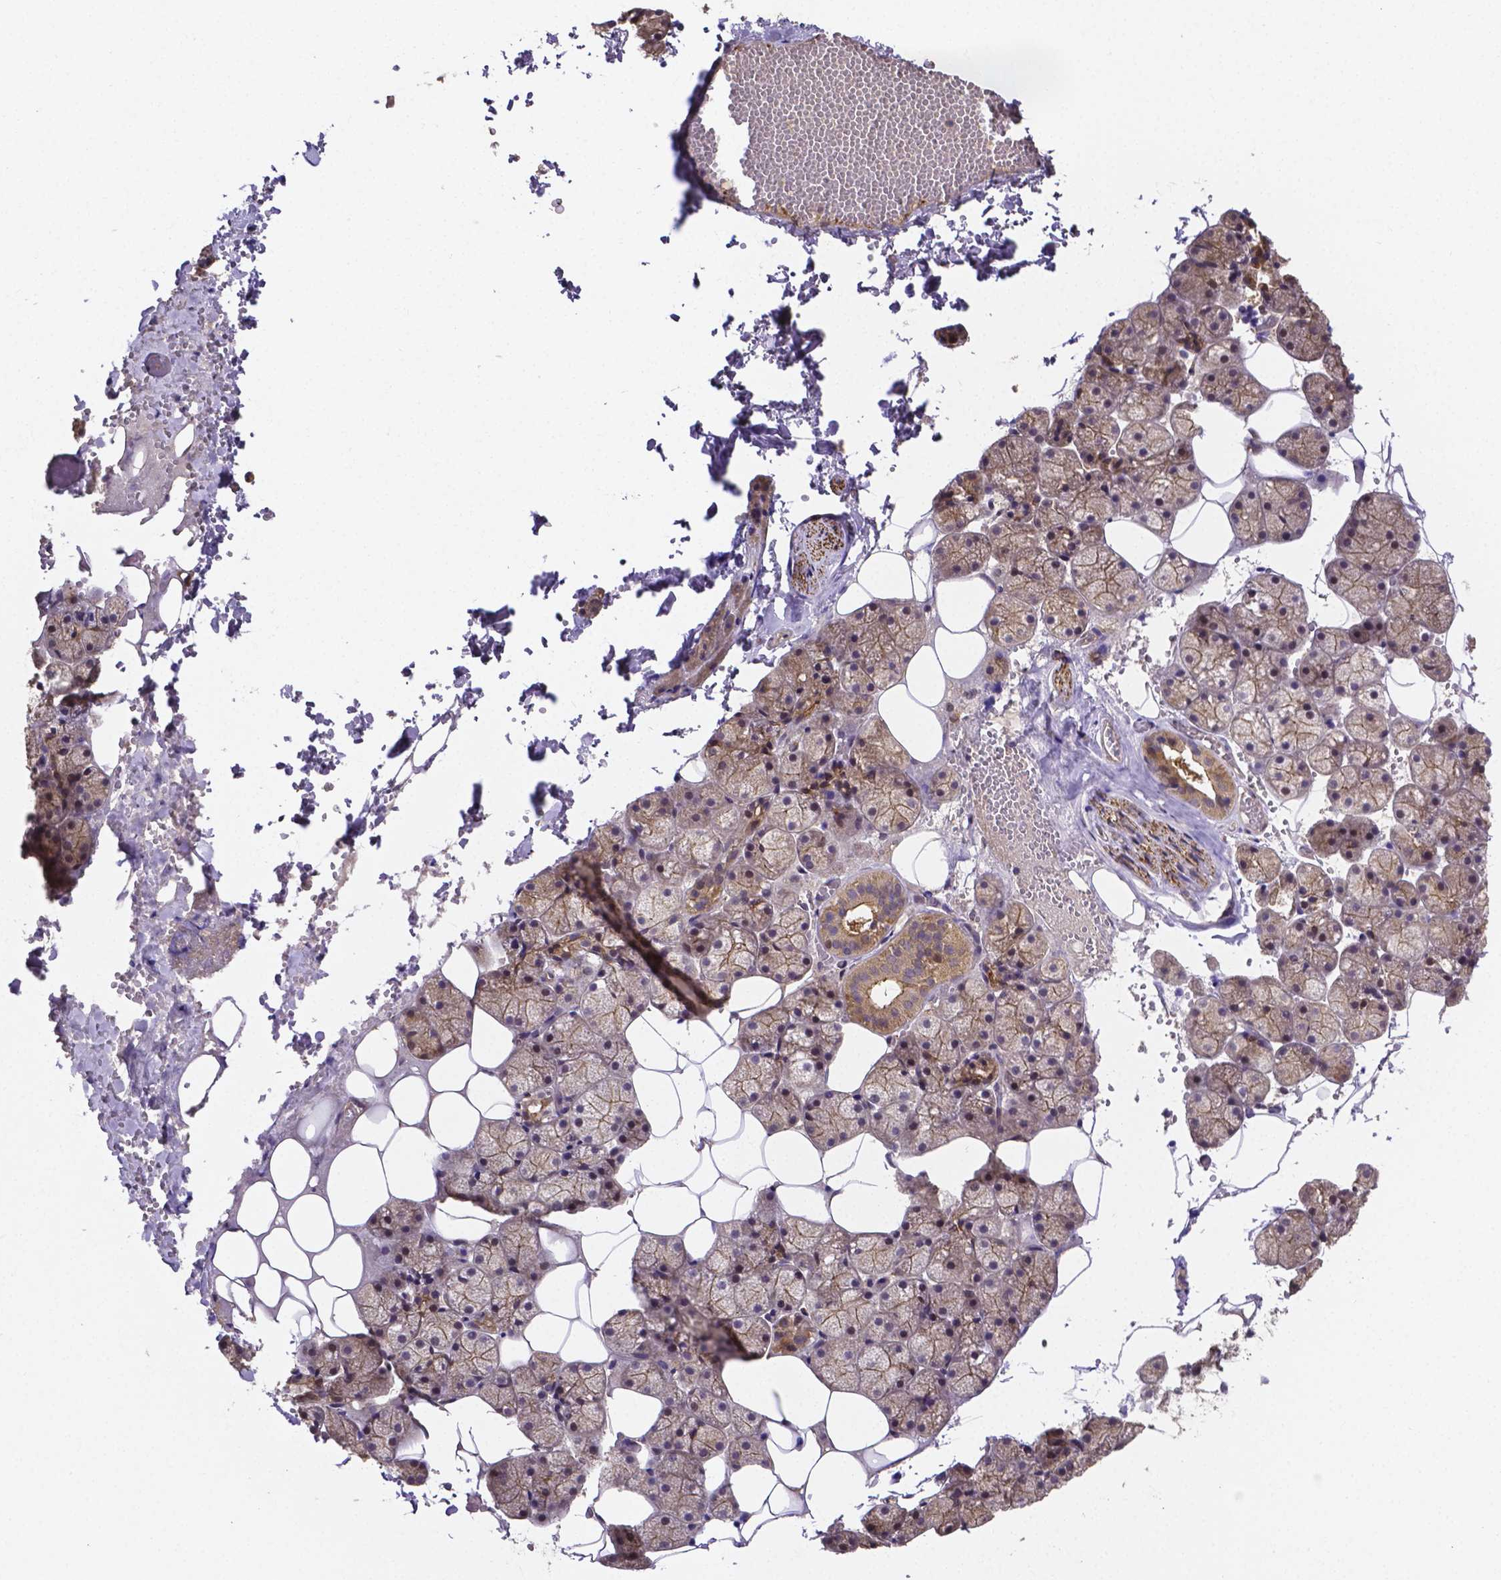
{"staining": {"intensity": "moderate", "quantity": "25%-75%", "location": "cytoplasmic/membranous"}, "tissue": "salivary gland", "cell_type": "Glandular cells", "image_type": "normal", "snomed": [{"axis": "morphology", "description": "Normal tissue, NOS"}, {"axis": "topography", "description": "Salivary gland"}], "caption": "Unremarkable salivary gland was stained to show a protein in brown. There is medium levels of moderate cytoplasmic/membranous staining in about 25%-75% of glandular cells.", "gene": "RNF123", "patient": {"sex": "male", "age": 38}}